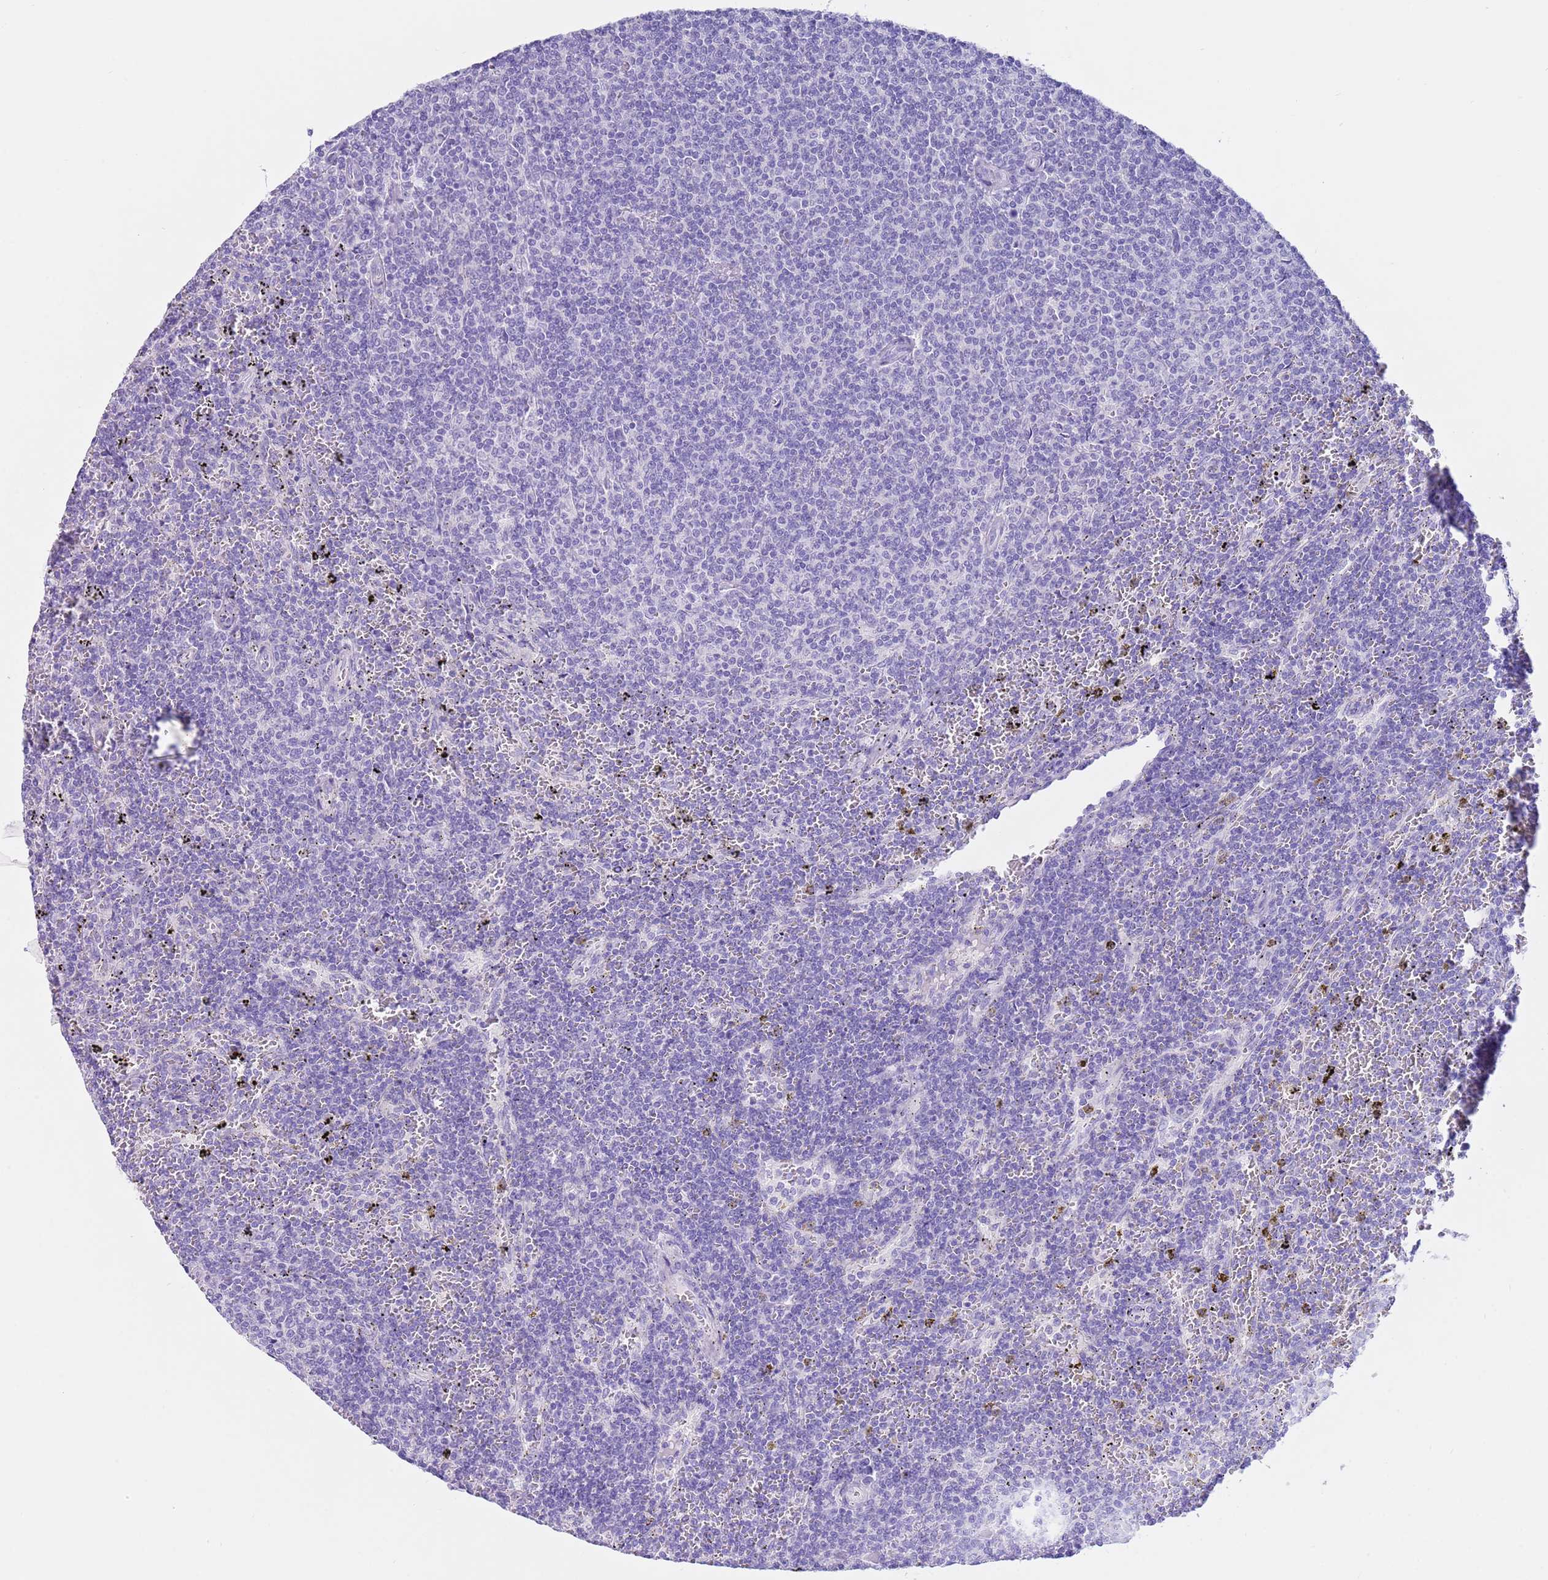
{"staining": {"intensity": "negative", "quantity": "none", "location": "none"}, "tissue": "lymphoma", "cell_type": "Tumor cells", "image_type": "cancer", "snomed": [{"axis": "morphology", "description": "Malignant lymphoma, non-Hodgkin's type, Low grade"}, {"axis": "topography", "description": "Spleen"}], "caption": "Histopathology image shows no protein staining in tumor cells of malignant lymphoma, non-Hodgkin's type (low-grade) tissue.", "gene": "CPB1", "patient": {"sex": "female", "age": 50}}